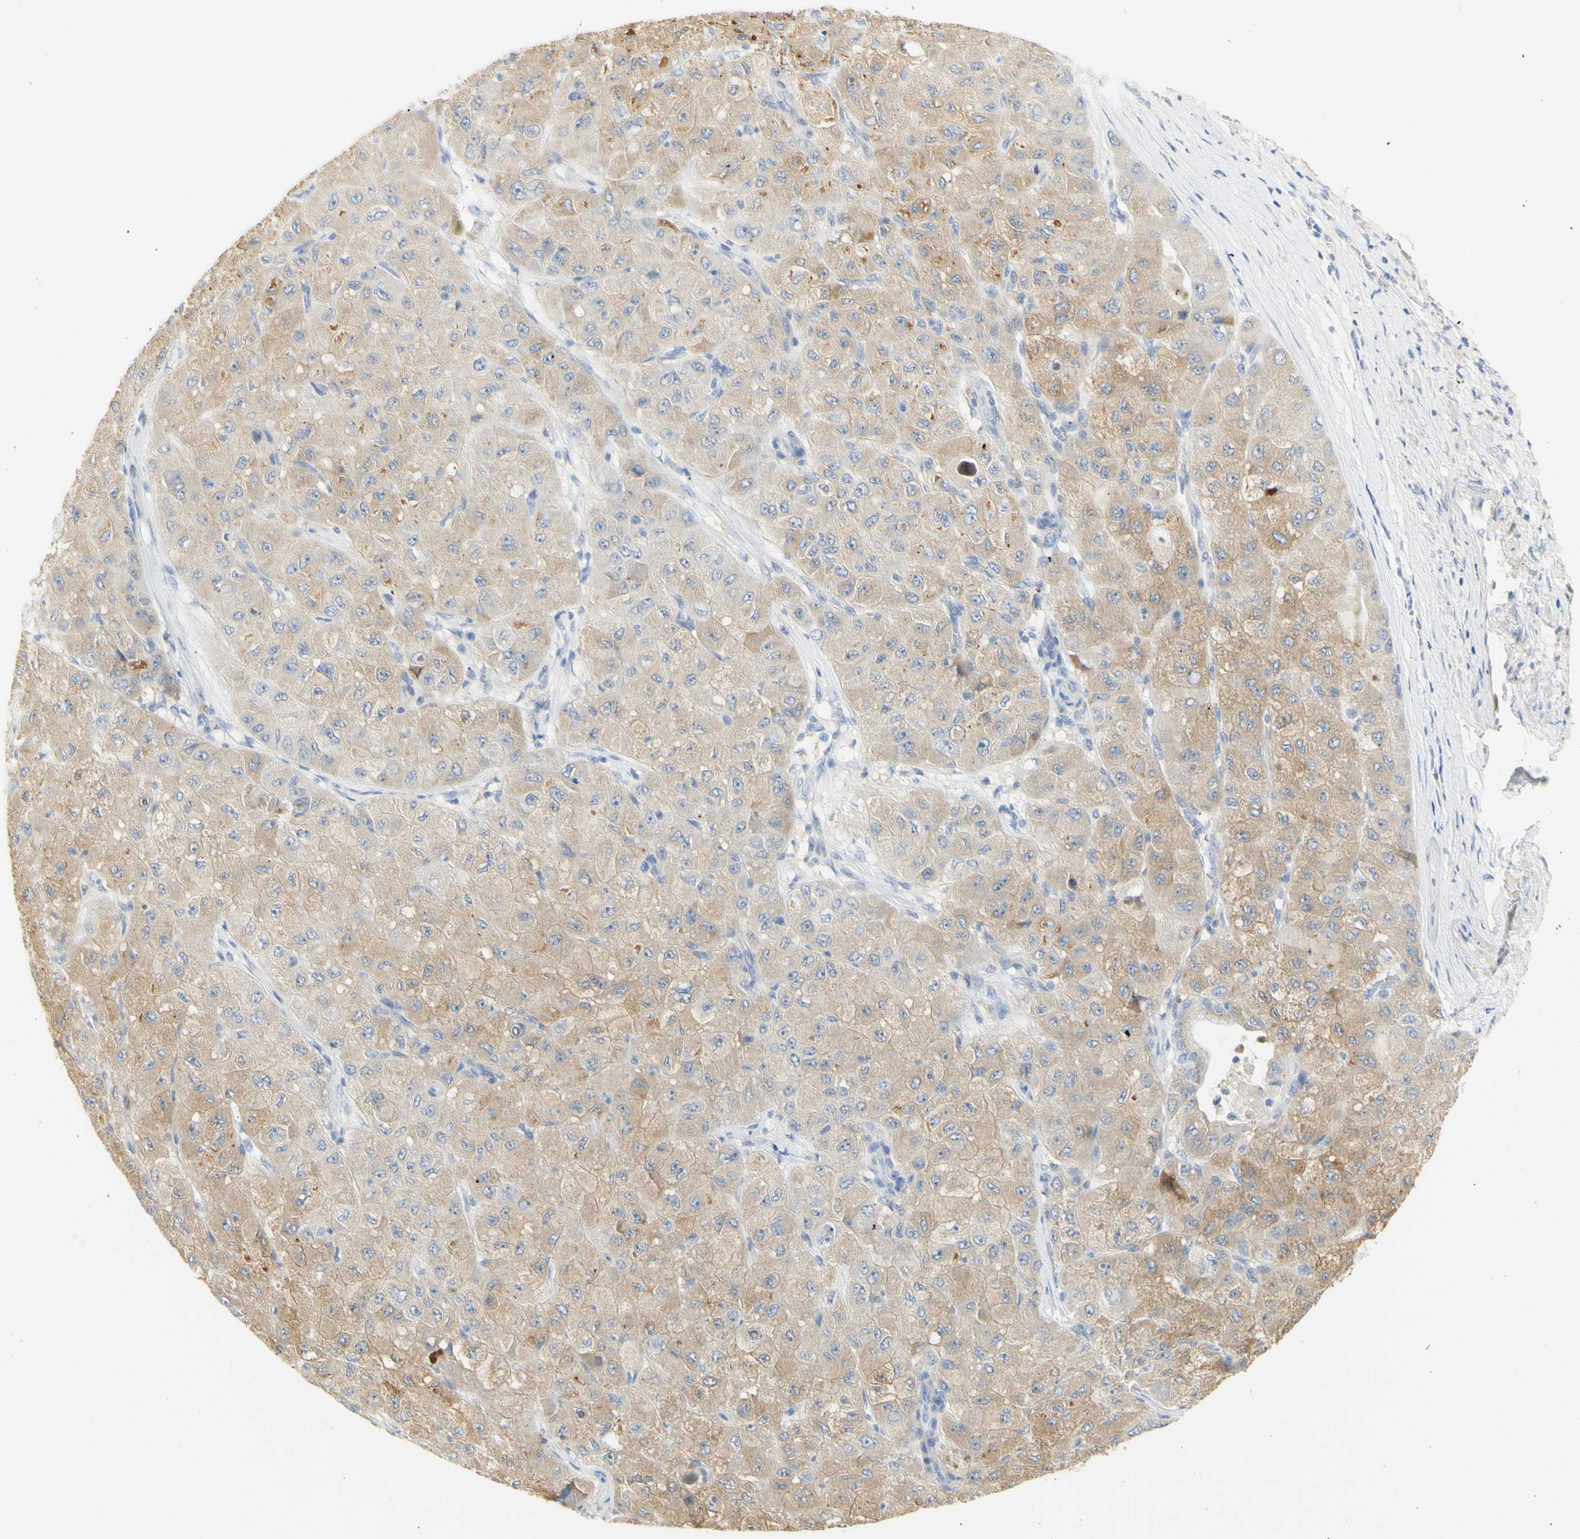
{"staining": {"intensity": "moderate", "quantity": ">75%", "location": "cytoplasmic/membranous"}, "tissue": "liver cancer", "cell_type": "Tumor cells", "image_type": "cancer", "snomed": [{"axis": "morphology", "description": "Carcinoma, Hepatocellular, NOS"}, {"axis": "topography", "description": "Liver"}], "caption": "The histopathology image demonstrates immunohistochemical staining of liver cancer. There is moderate cytoplasmic/membranous expression is appreciated in about >75% of tumor cells.", "gene": "B4GALNT3", "patient": {"sex": "male", "age": 80}}